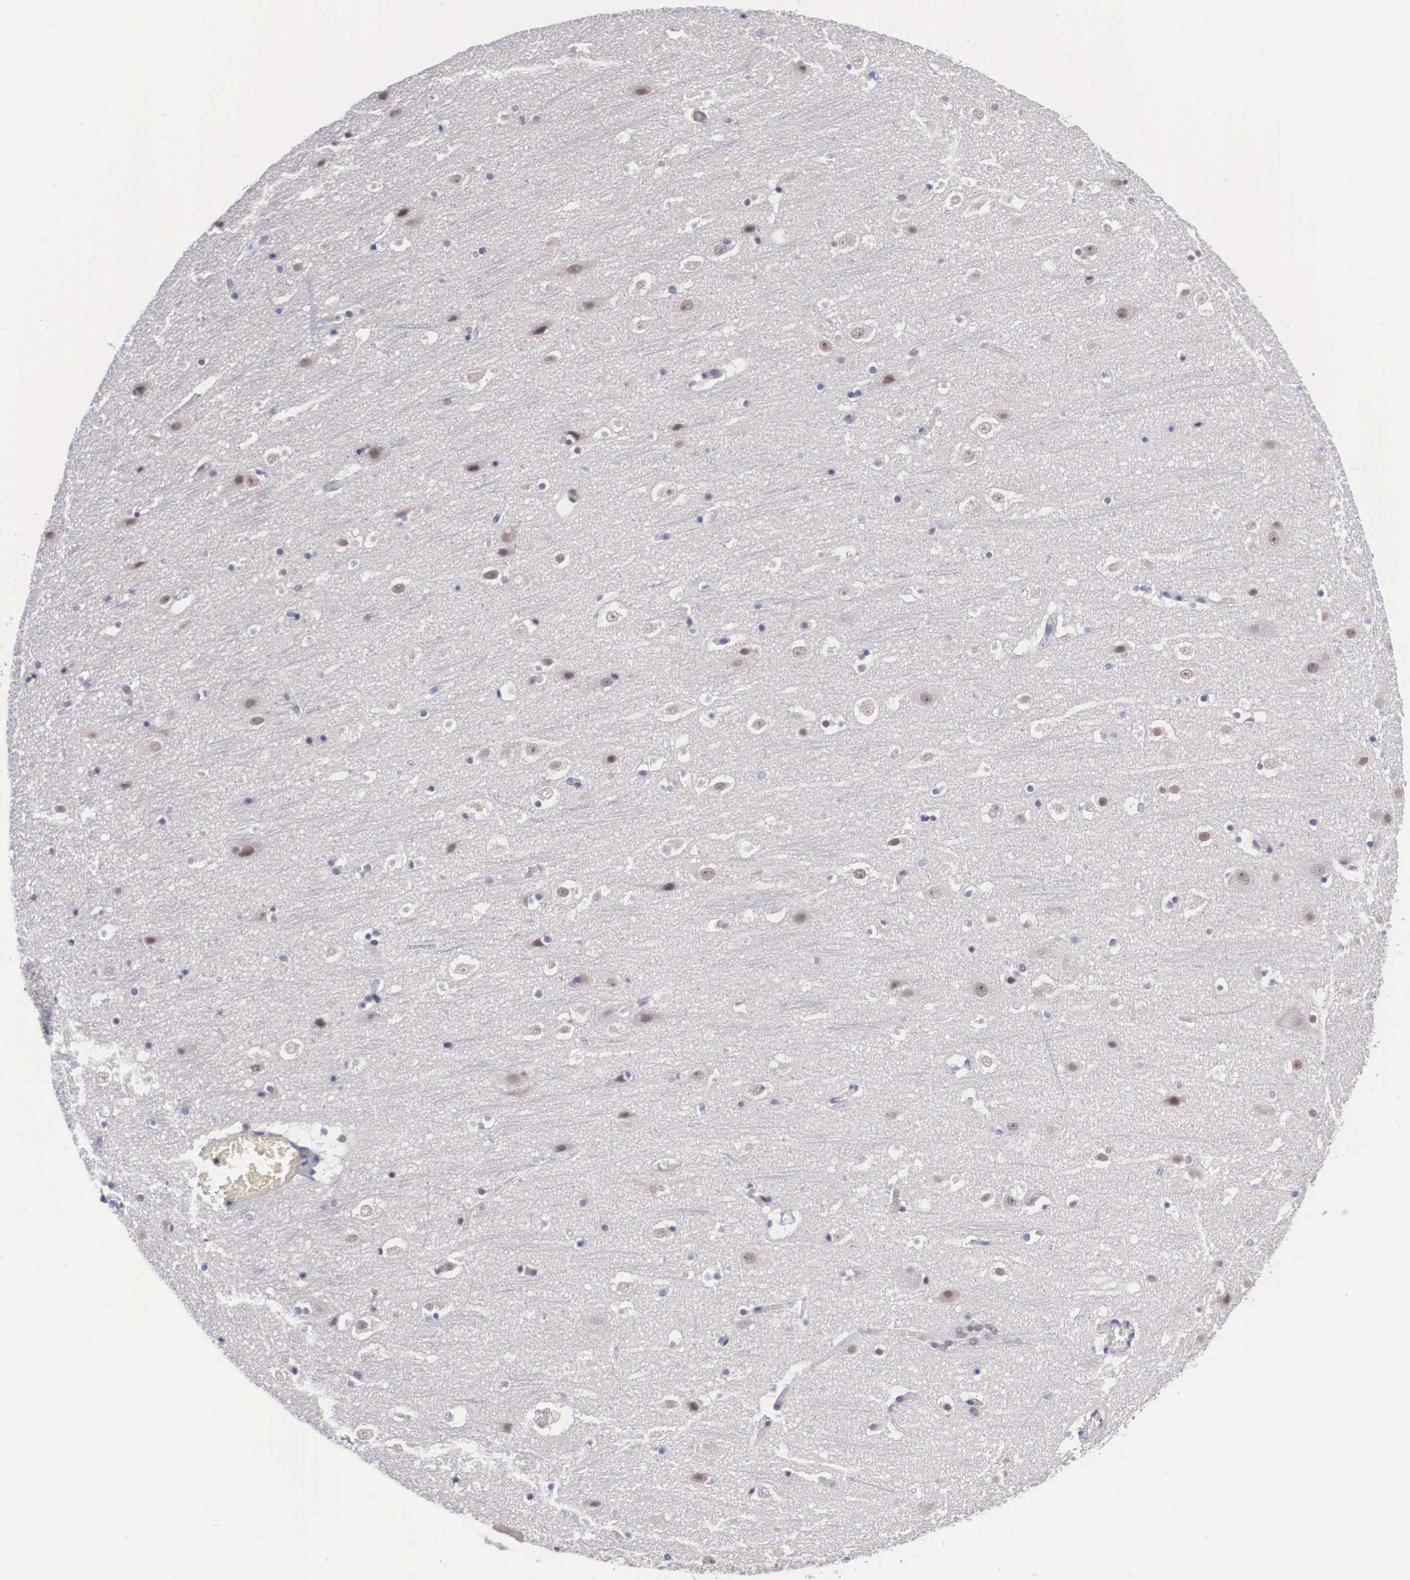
{"staining": {"intensity": "negative", "quantity": "none", "location": "none"}, "tissue": "cerebral cortex", "cell_type": "Endothelial cells", "image_type": "normal", "snomed": [{"axis": "morphology", "description": "Normal tissue, NOS"}, {"axis": "topography", "description": "Cerebral cortex"}], "caption": "Immunohistochemistry (IHC) of unremarkable cerebral cortex displays no staining in endothelial cells.", "gene": "NINL", "patient": {"sex": "male", "age": 45}}